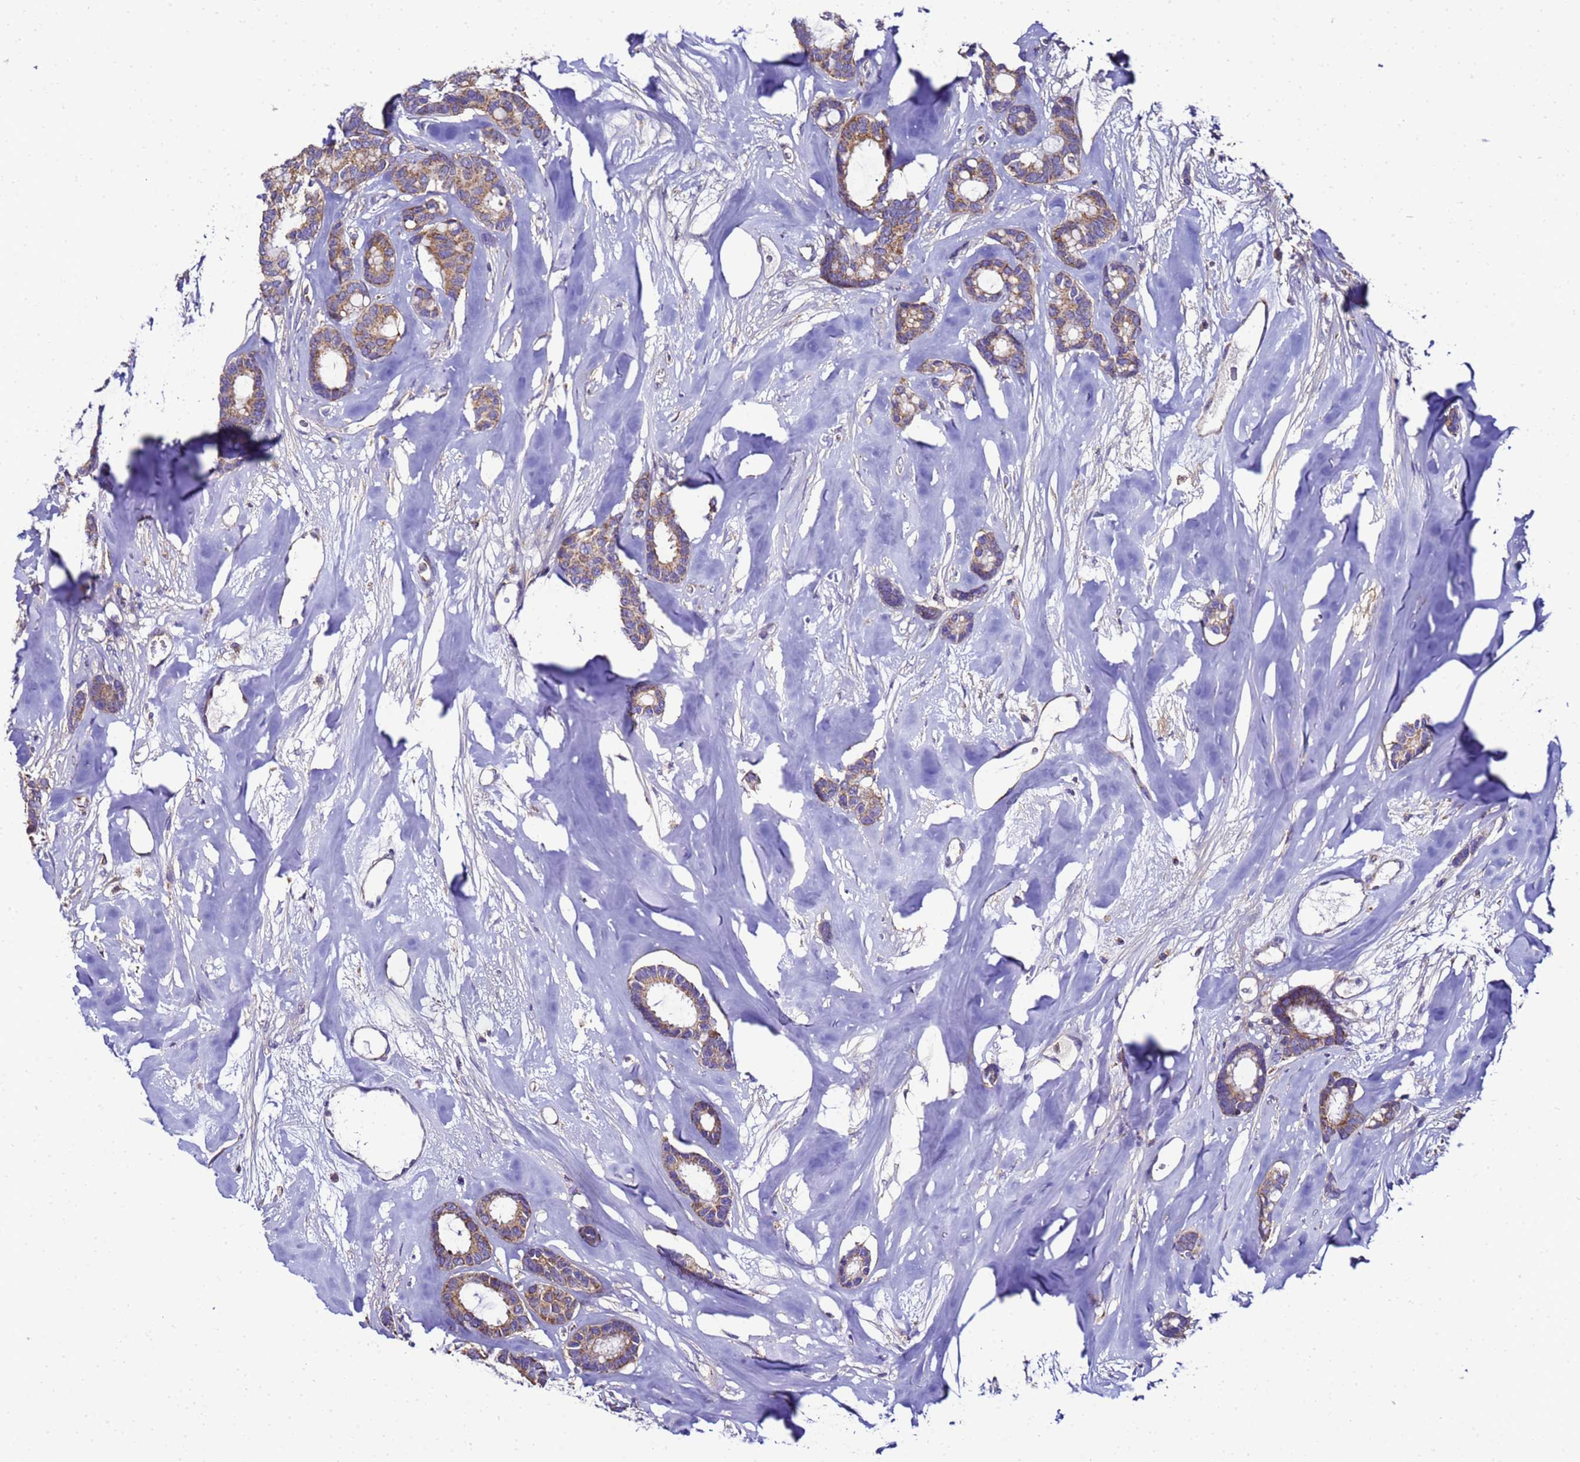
{"staining": {"intensity": "moderate", "quantity": ">75%", "location": "cytoplasmic/membranous"}, "tissue": "breast cancer", "cell_type": "Tumor cells", "image_type": "cancer", "snomed": [{"axis": "morphology", "description": "Duct carcinoma"}, {"axis": "topography", "description": "Breast"}], "caption": "Breast infiltrating ductal carcinoma stained with a protein marker exhibits moderate staining in tumor cells.", "gene": "HIGD2A", "patient": {"sex": "female", "age": 87}}